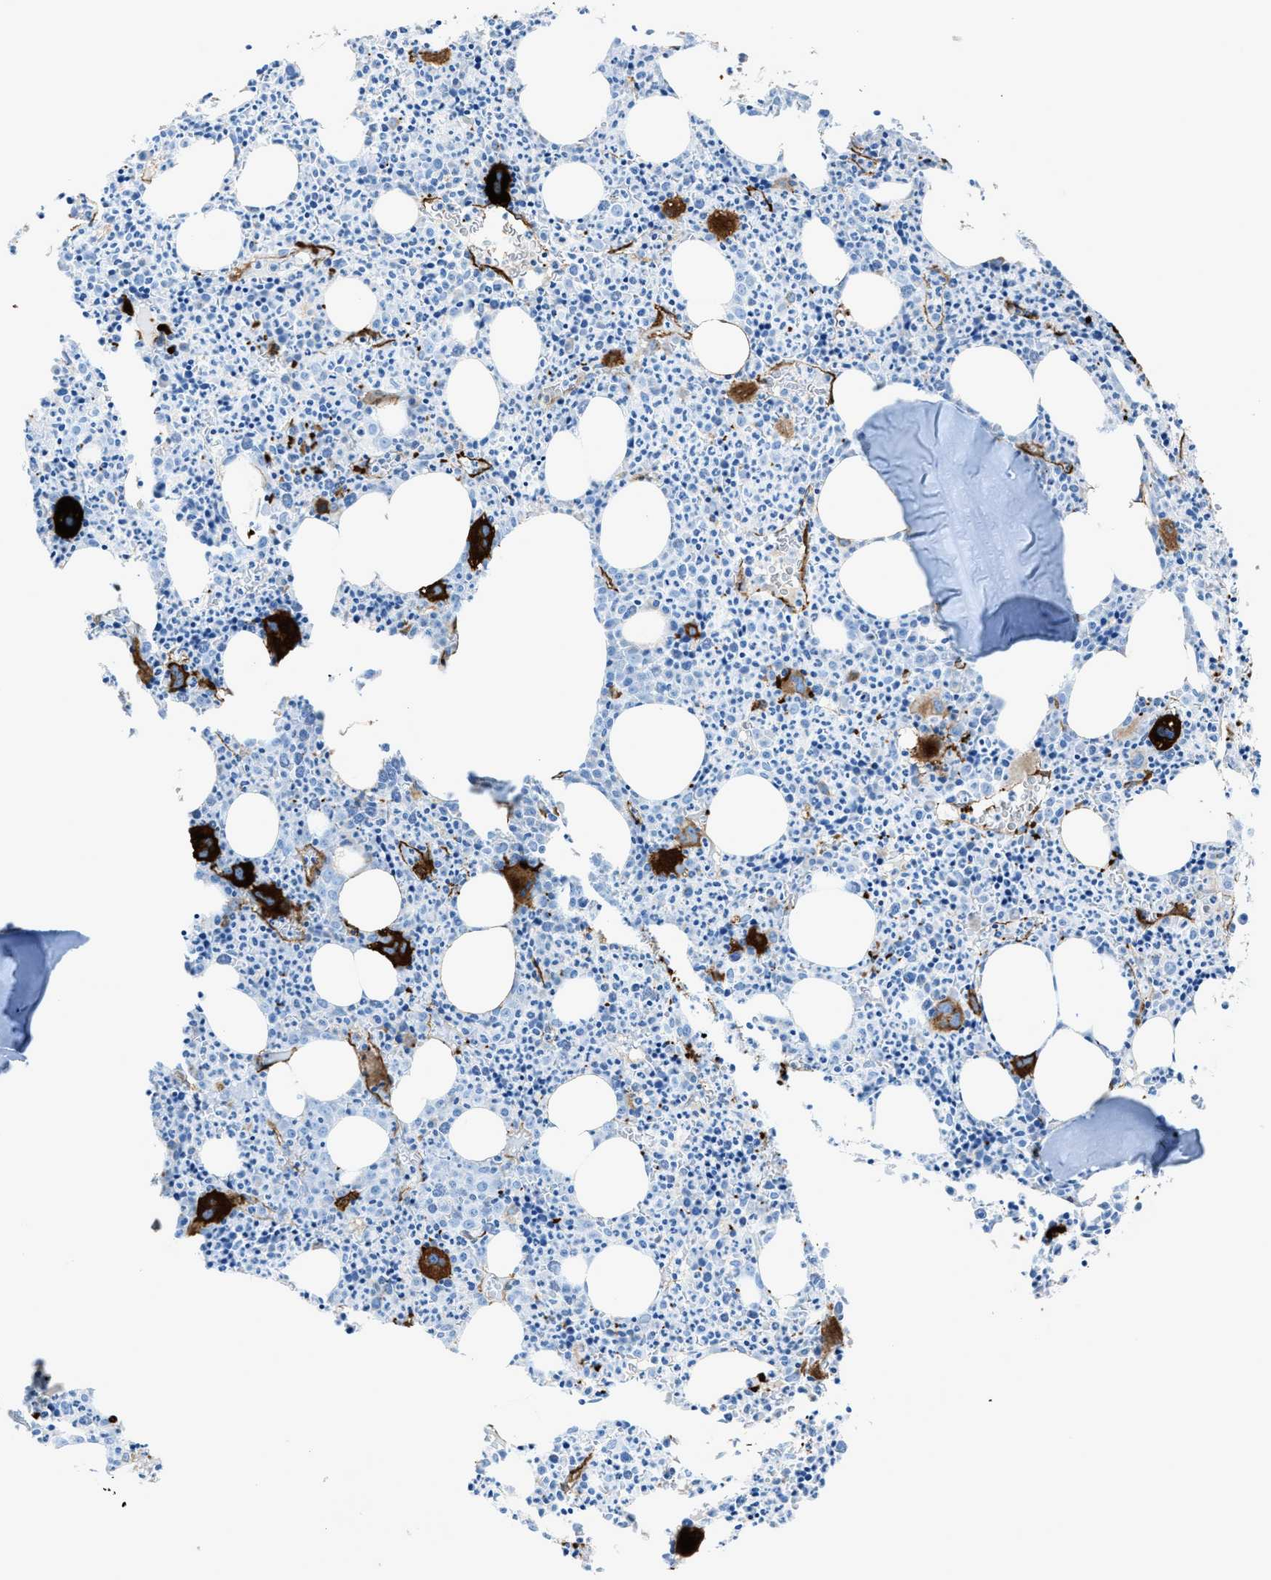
{"staining": {"intensity": "strong", "quantity": "<25%", "location": "cytoplasmic/membranous"}, "tissue": "bone marrow", "cell_type": "Hematopoietic cells", "image_type": "normal", "snomed": [{"axis": "morphology", "description": "Normal tissue, NOS"}, {"axis": "morphology", "description": "Inflammation, NOS"}, {"axis": "topography", "description": "Bone marrow"}], "caption": "Protein expression analysis of unremarkable bone marrow demonstrates strong cytoplasmic/membranous expression in approximately <25% of hematopoietic cells. The staining was performed using DAB to visualize the protein expression in brown, while the nuclei were stained in blue with hematoxylin (Magnification: 20x).", "gene": "SLC22A15", "patient": {"sex": "male", "age": 31}}